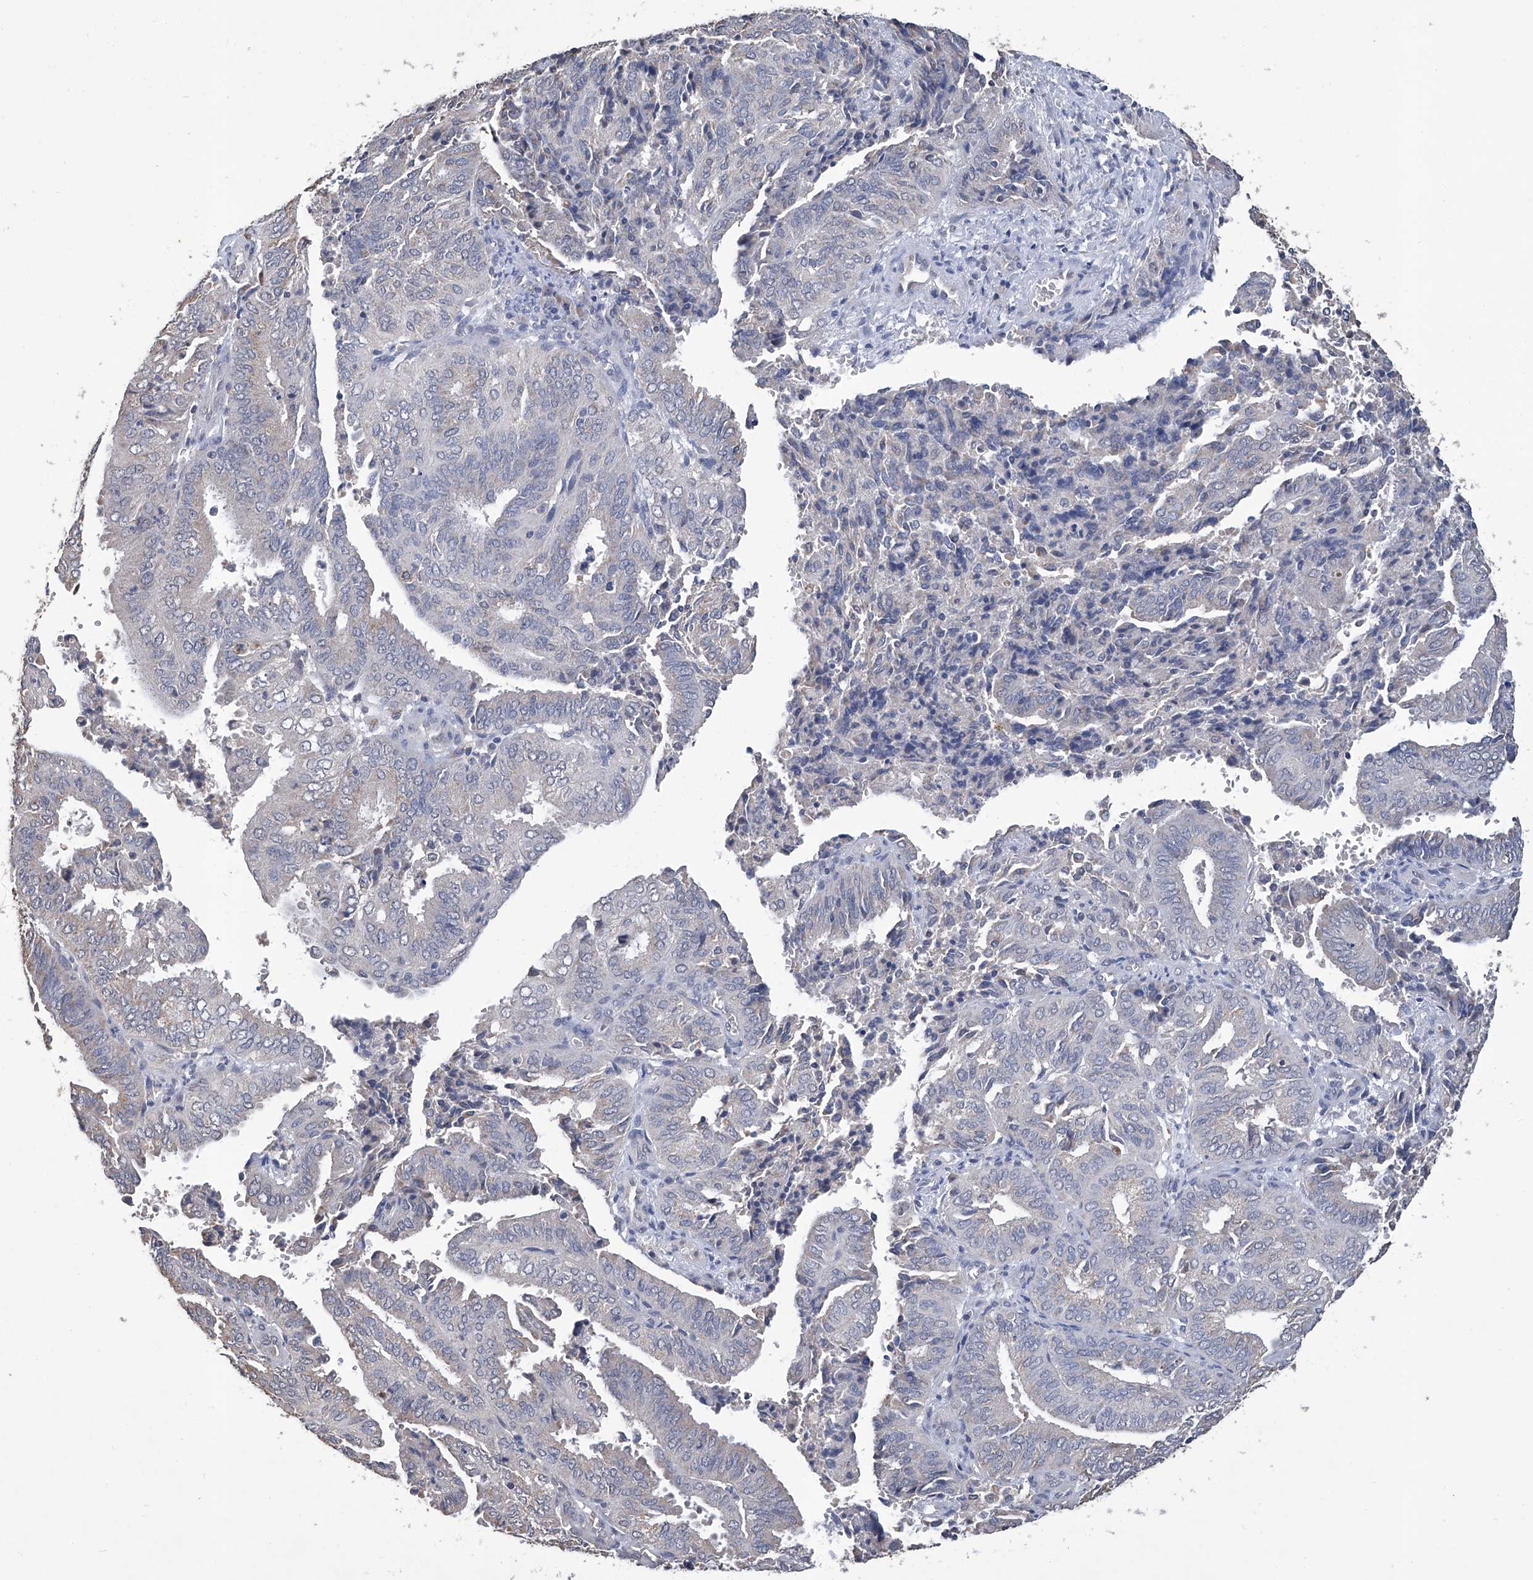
{"staining": {"intensity": "negative", "quantity": "none", "location": "none"}, "tissue": "endometrial cancer", "cell_type": "Tumor cells", "image_type": "cancer", "snomed": [{"axis": "morphology", "description": "Adenocarcinoma, NOS"}, {"axis": "topography", "description": "Uterus"}], "caption": "This is a photomicrograph of immunohistochemistry staining of endometrial adenocarcinoma, which shows no expression in tumor cells.", "gene": "GPT", "patient": {"sex": "female", "age": 60}}